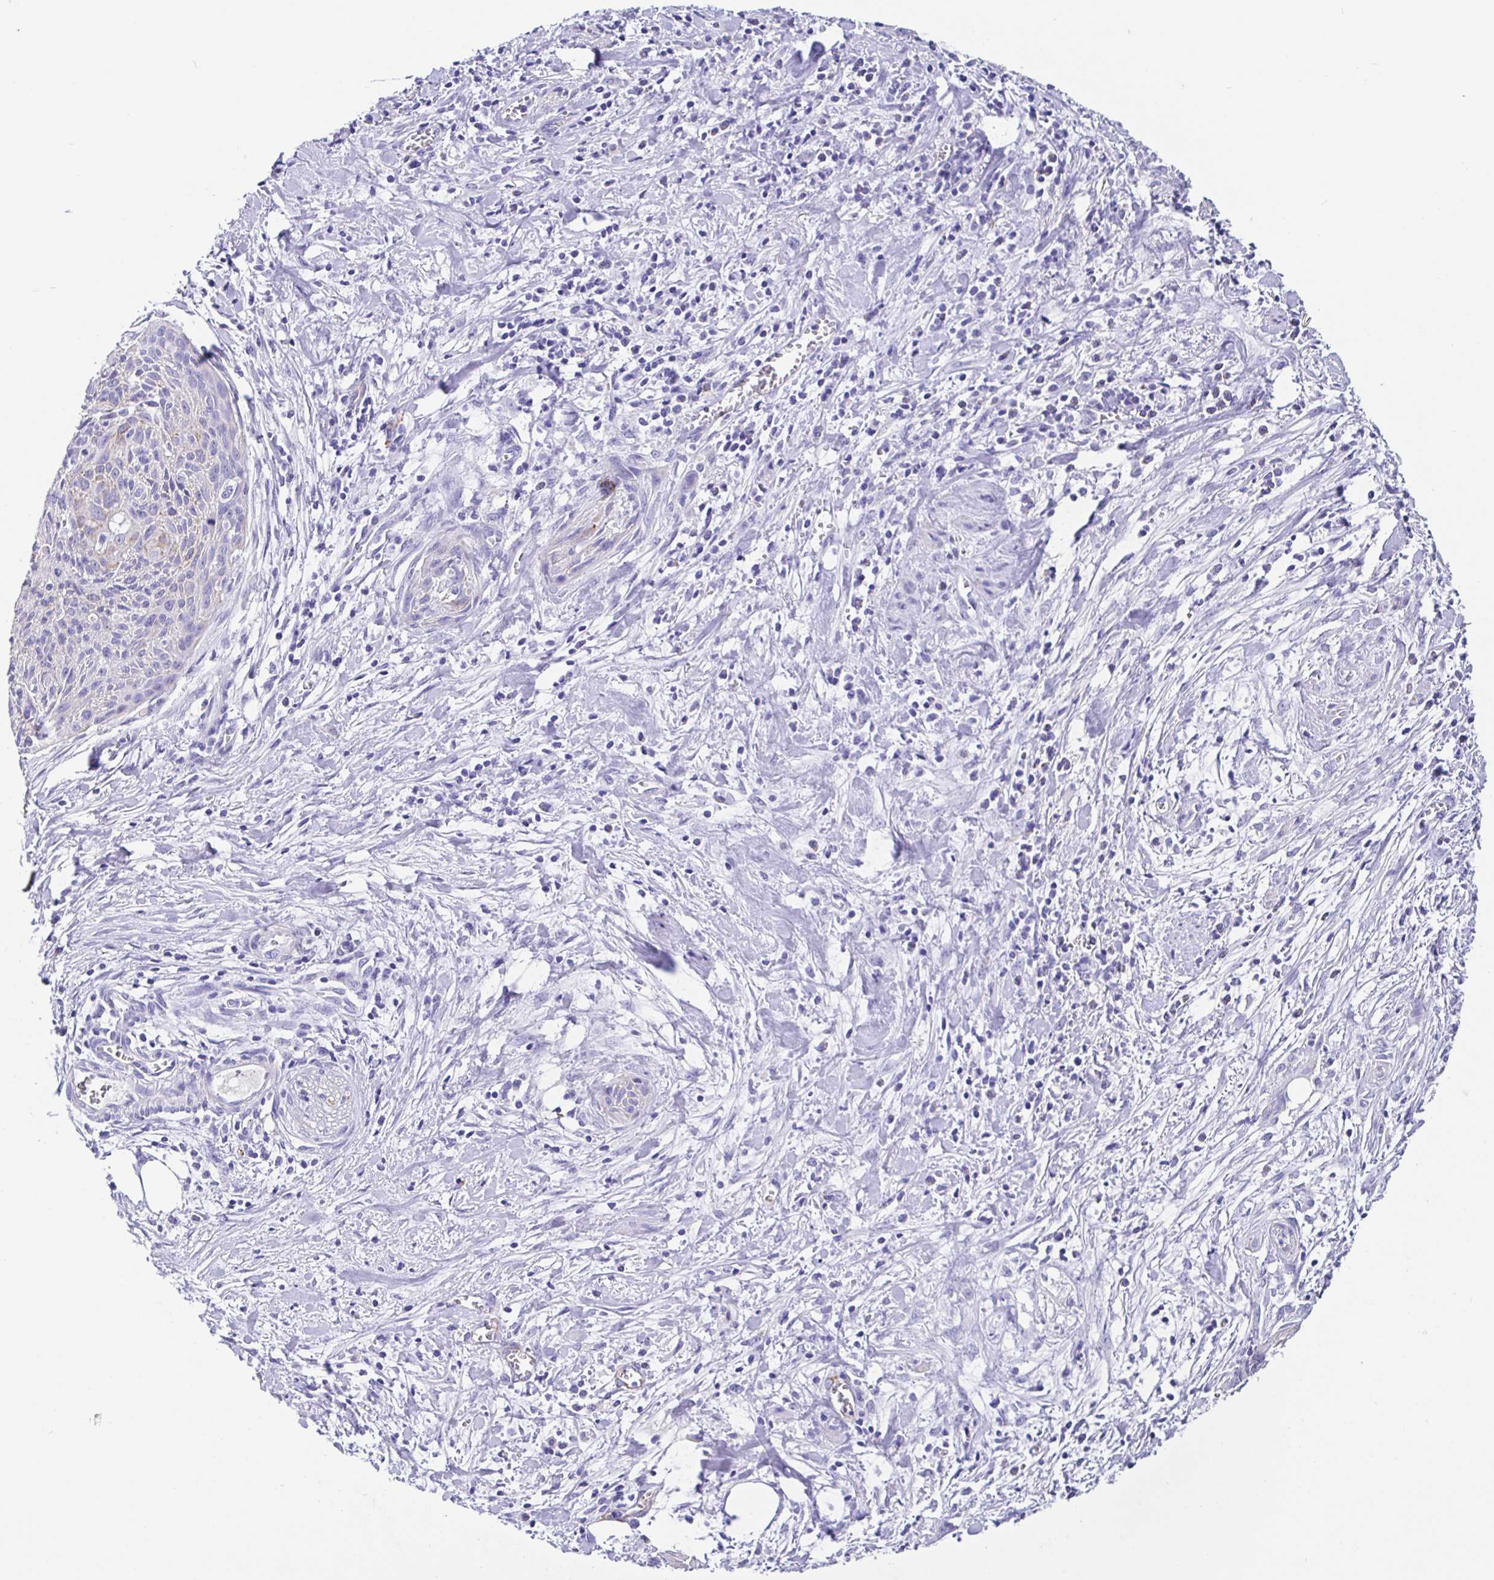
{"staining": {"intensity": "negative", "quantity": "none", "location": "none"}, "tissue": "cervical cancer", "cell_type": "Tumor cells", "image_type": "cancer", "snomed": [{"axis": "morphology", "description": "Squamous cell carcinoma, NOS"}, {"axis": "topography", "description": "Cervix"}], "caption": "This is an IHC photomicrograph of human cervical cancer (squamous cell carcinoma). There is no staining in tumor cells.", "gene": "MAOA", "patient": {"sex": "female", "age": 55}}